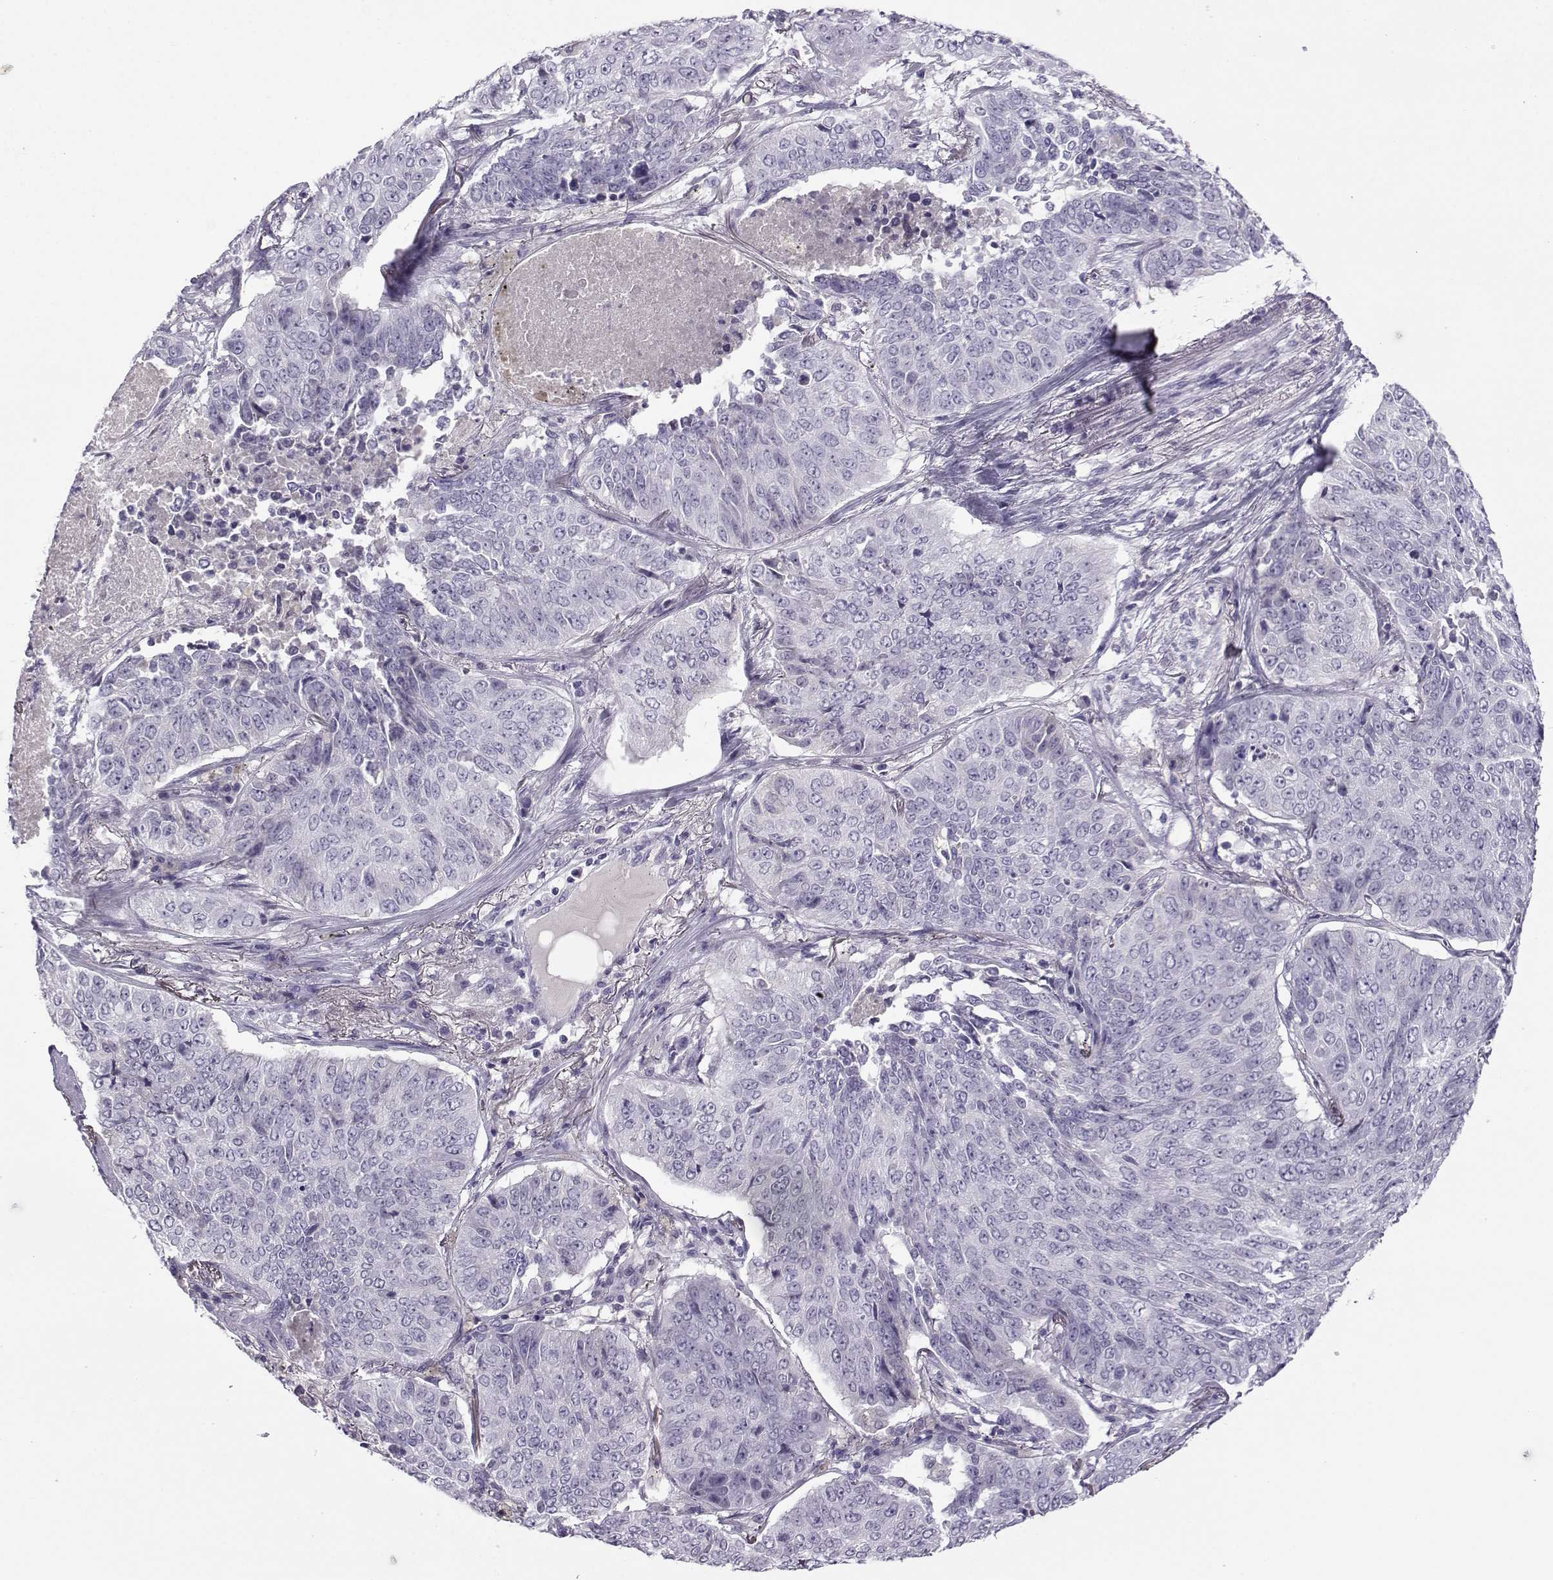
{"staining": {"intensity": "negative", "quantity": "none", "location": "none"}, "tissue": "lung cancer", "cell_type": "Tumor cells", "image_type": "cancer", "snomed": [{"axis": "morphology", "description": "Normal tissue, NOS"}, {"axis": "morphology", "description": "Squamous cell carcinoma, NOS"}, {"axis": "topography", "description": "Bronchus"}, {"axis": "topography", "description": "Lung"}], "caption": "IHC micrograph of lung squamous cell carcinoma stained for a protein (brown), which shows no staining in tumor cells. (DAB (3,3'-diaminobenzidine) immunohistochemistry with hematoxylin counter stain).", "gene": "ARMC2", "patient": {"sex": "male", "age": 64}}